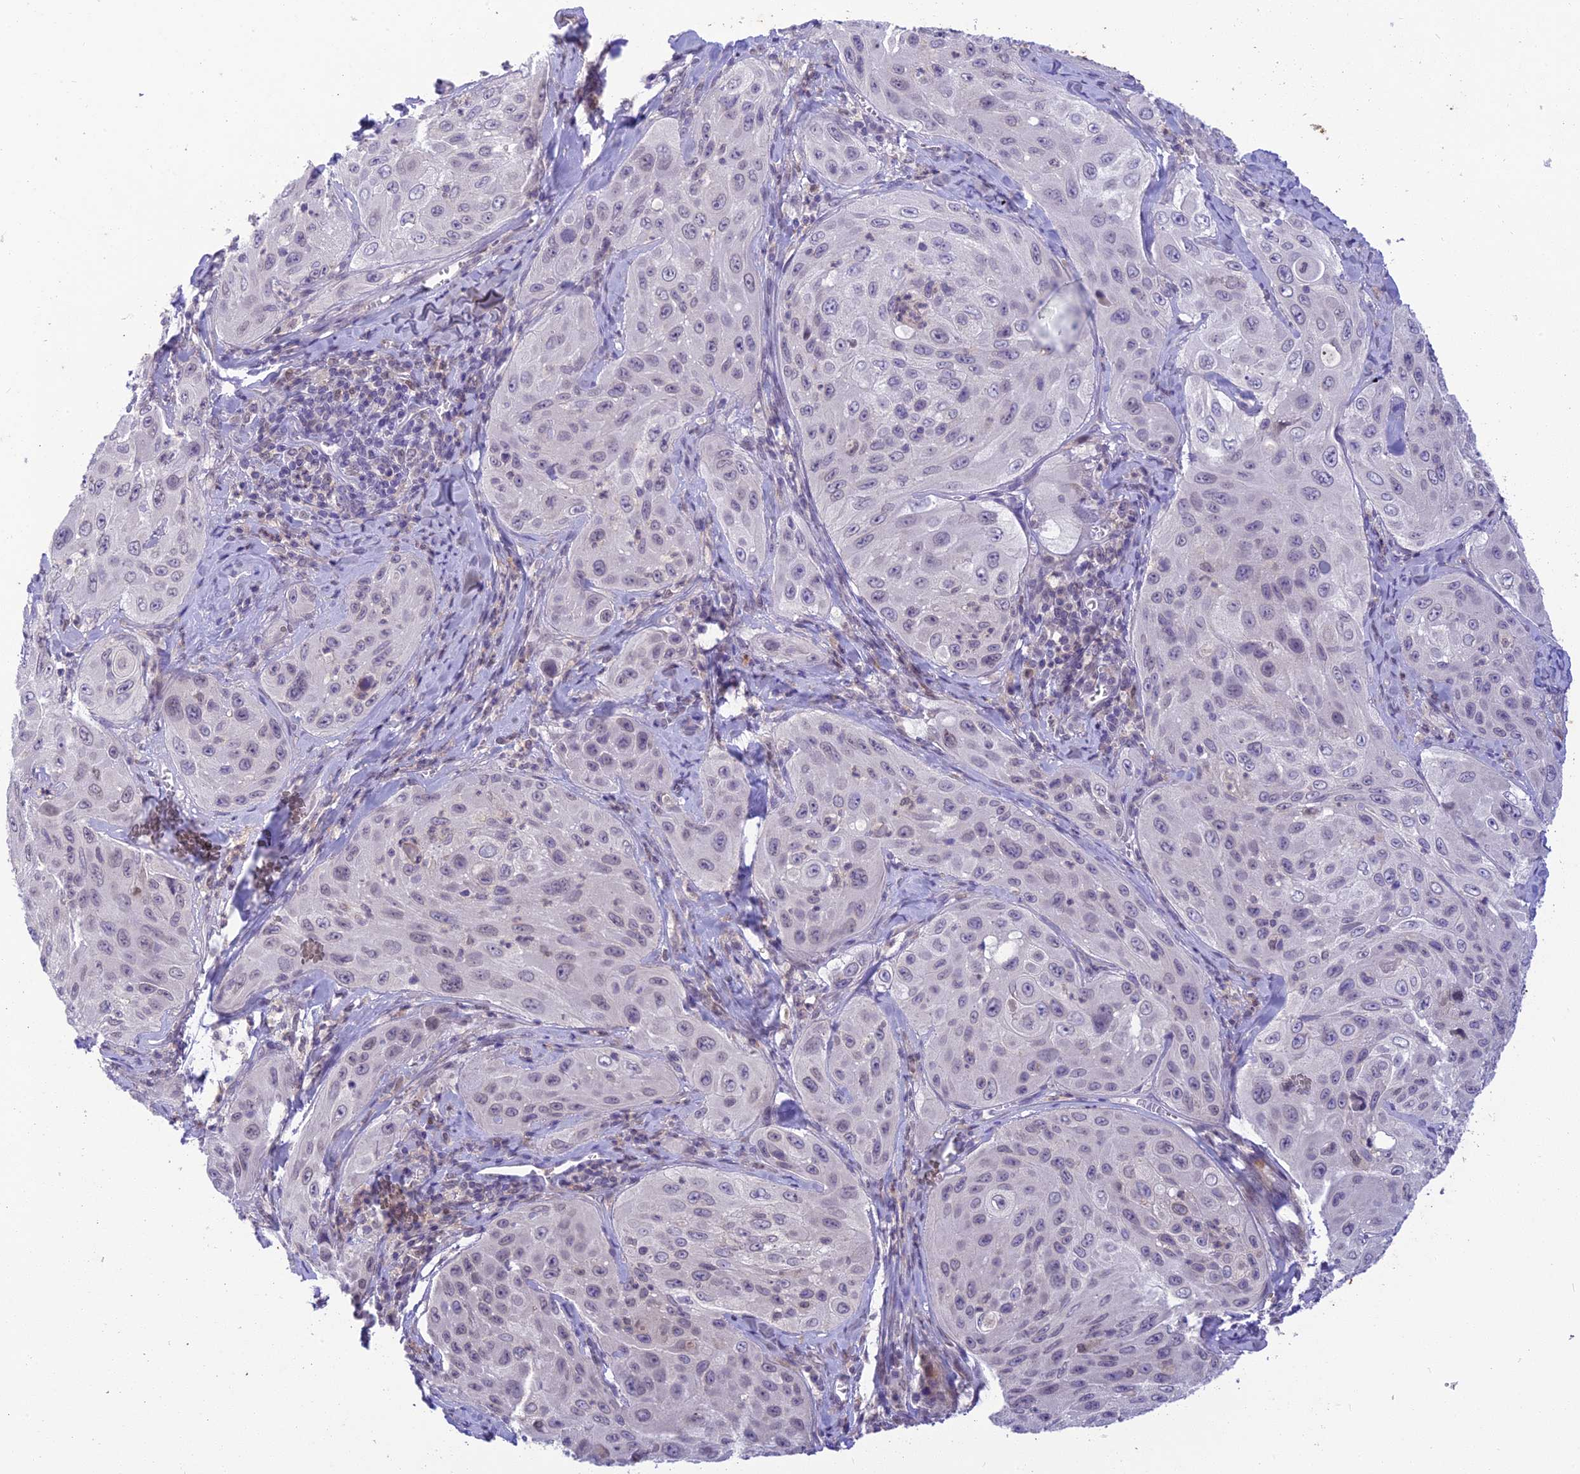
{"staining": {"intensity": "negative", "quantity": "none", "location": "none"}, "tissue": "cervical cancer", "cell_type": "Tumor cells", "image_type": "cancer", "snomed": [{"axis": "morphology", "description": "Squamous cell carcinoma, NOS"}, {"axis": "topography", "description": "Cervix"}], "caption": "The histopathology image exhibits no significant staining in tumor cells of squamous cell carcinoma (cervical).", "gene": "BMT2", "patient": {"sex": "female", "age": 42}}